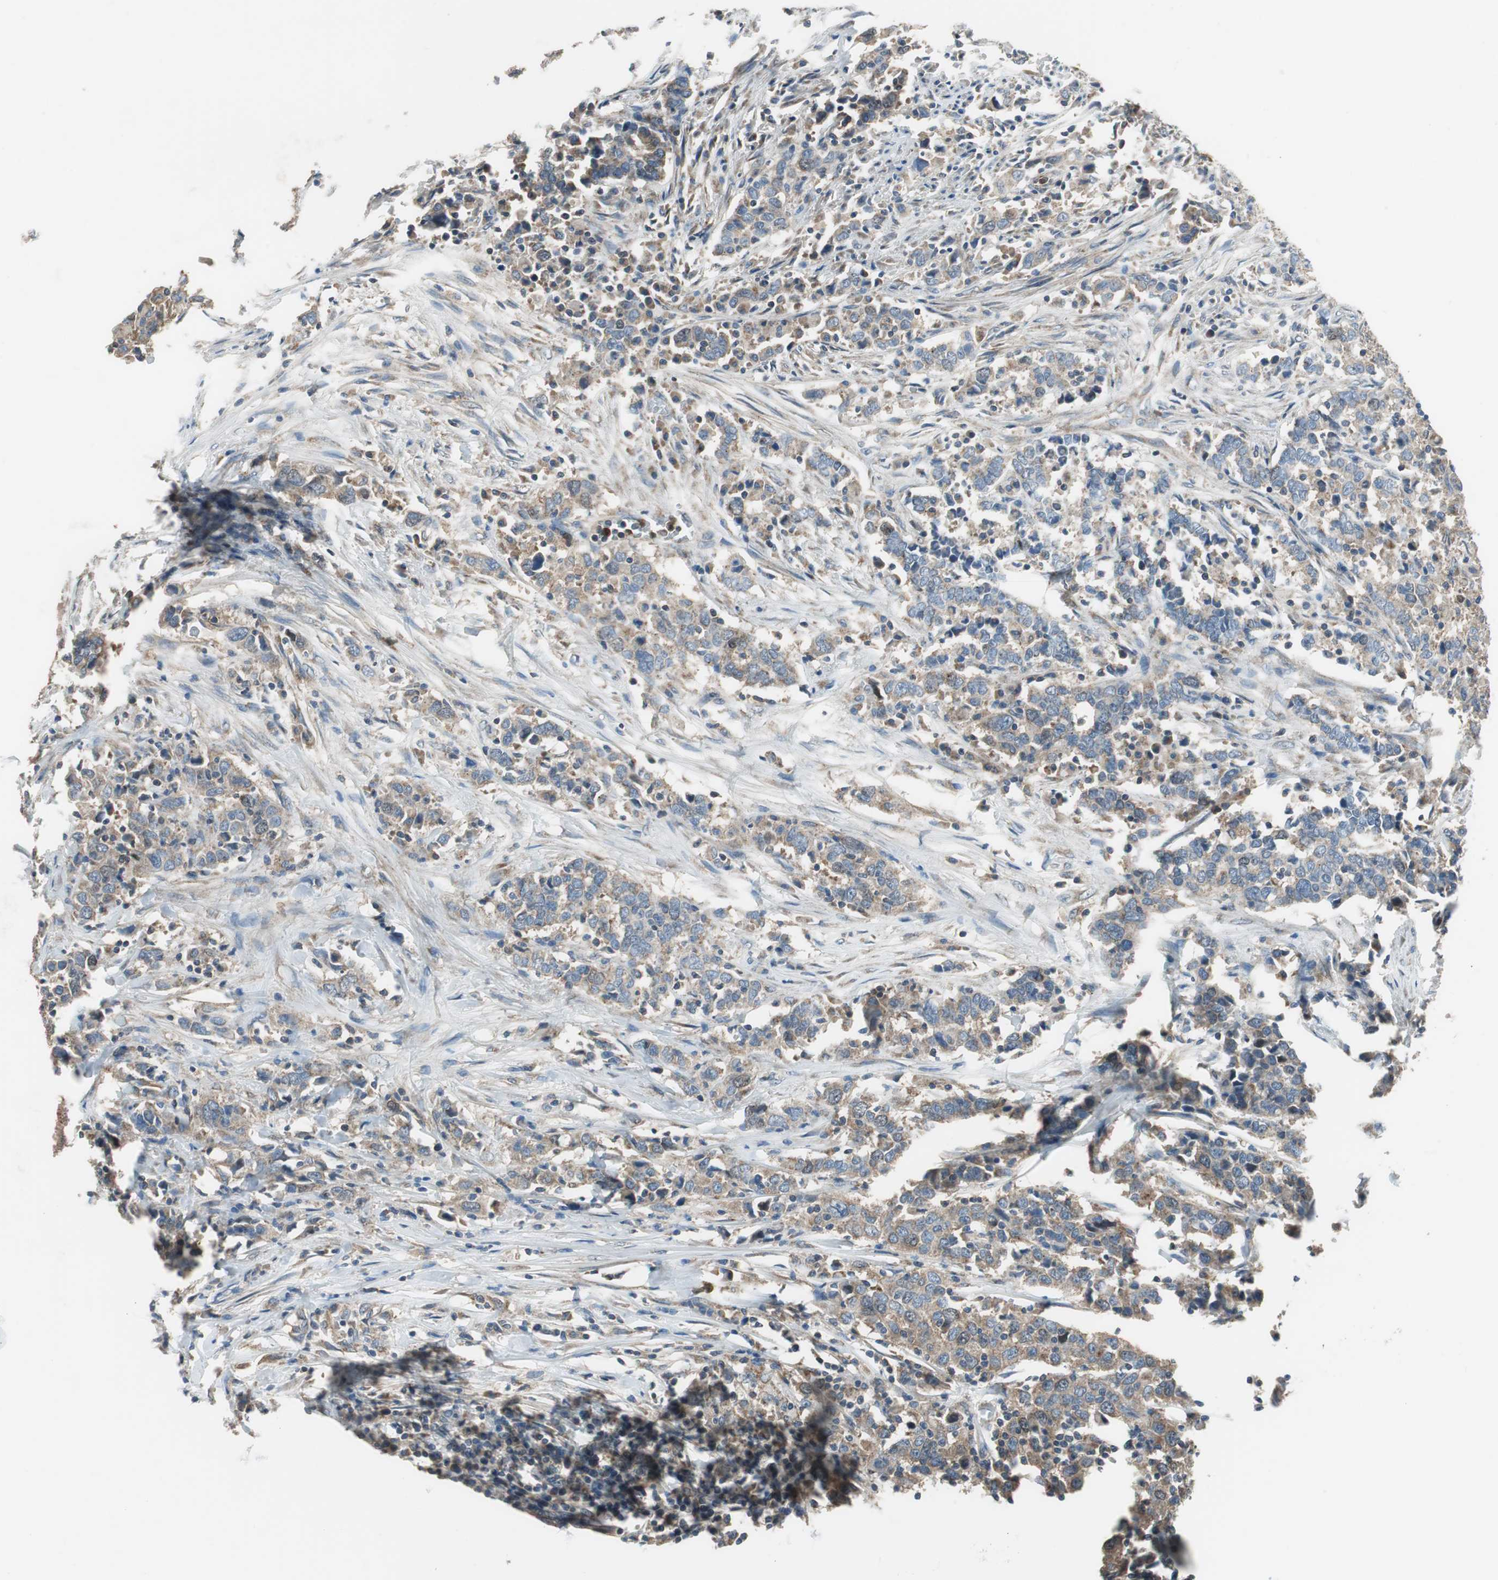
{"staining": {"intensity": "moderate", "quantity": "25%-75%", "location": "cytoplasmic/membranous"}, "tissue": "urothelial cancer", "cell_type": "Tumor cells", "image_type": "cancer", "snomed": [{"axis": "morphology", "description": "Urothelial carcinoma, High grade"}, {"axis": "topography", "description": "Urinary bladder"}], "caption": "Immunohistochemical staining of high-grade urothelial carcinoma reveals medium levels of moderate cytoplasmic/membranous staining in approximately 25%-75% of tumor cells.", "gene": "PI4KB", "patient": {"sex": "male", "age": 61}}